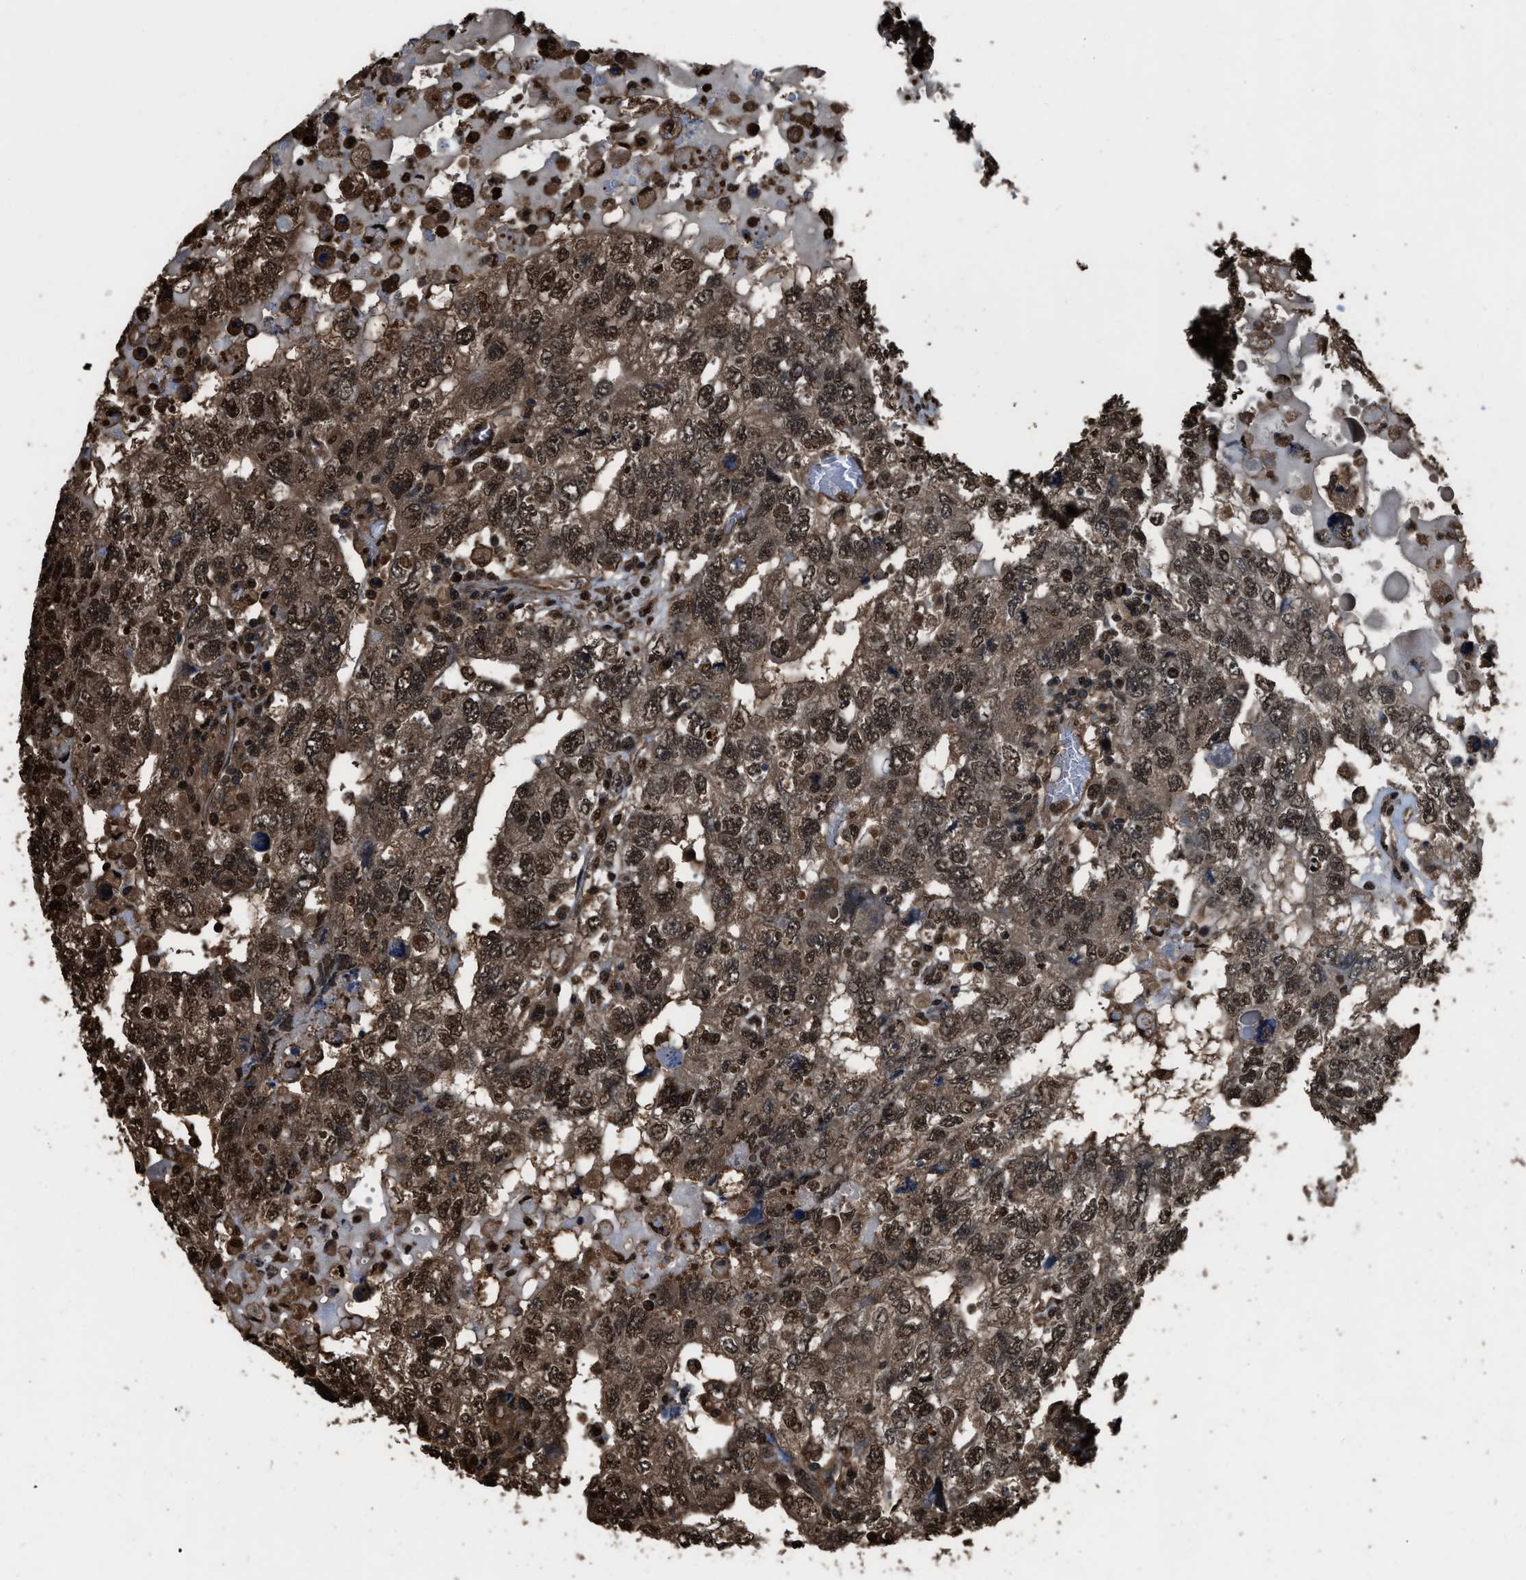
{"staining": {"intensity": "moderate", "quantity": ">75%", "location": "cytoplasmic/membranous,nuclear"}, "tissue": "testis cancer", "cell_type": "Tumor cells", "image_type": "cancer", "snomed": [{"axis": "morphology", "description": "Carcinoma, Embryonal, NOS"}, {"axis": "topography", "description": "Testis"}], "caption": "Testis embryonal carcinoma stained with DAB IHC demonstrates medium levels of moderate cytoplasmic/membranous and nuclear positivity in about >75% of tumor cells. (DAB (3,3'-diaminobenzidine) IHC, brown staining for protein, blue staining for nuclei).", "gene": "FNTA", "patient": {"sex": "male", "age": 36}}